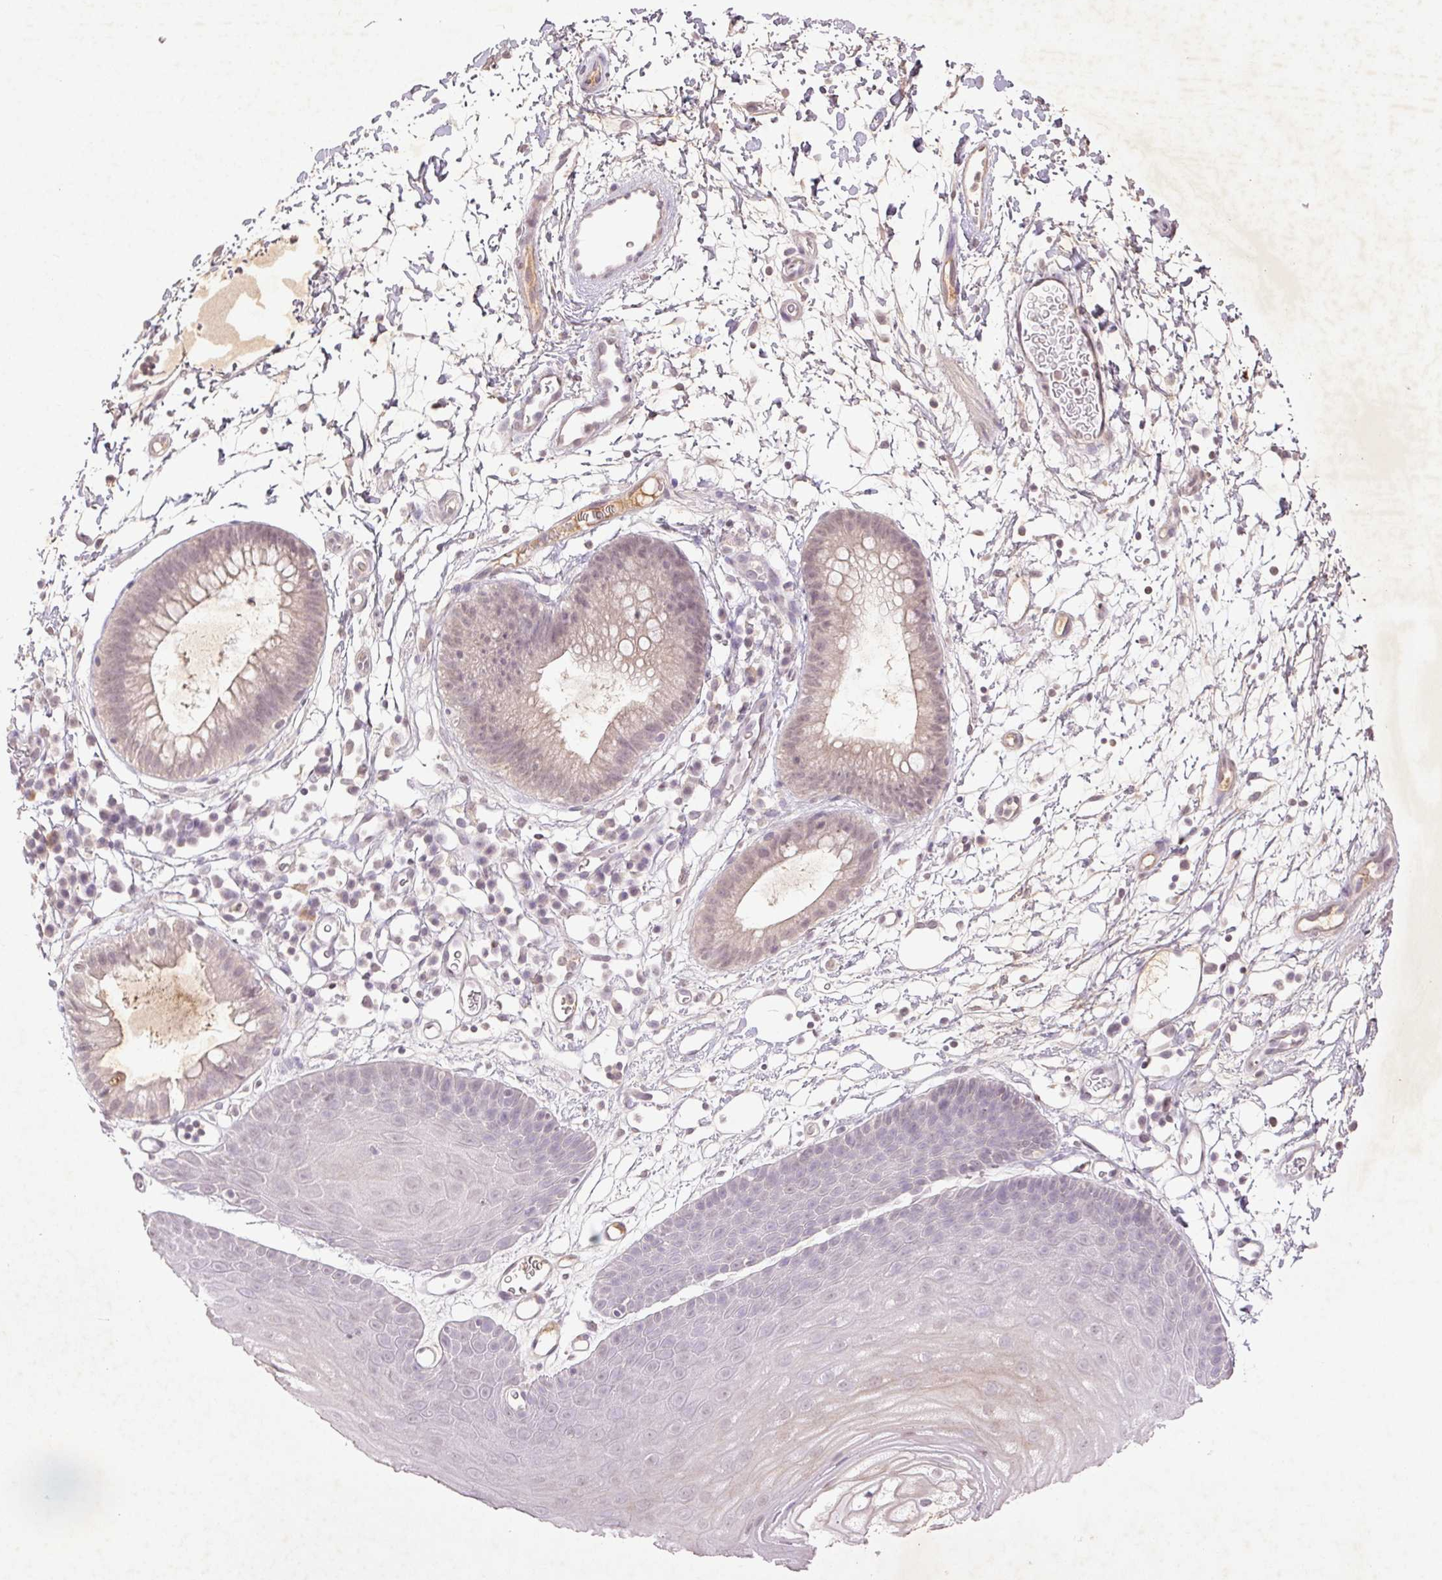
{"staining": {"intensity": "weak", "quantity": "<25%", "location": "nuclear"}, "tissue": "skin", "cell_type": "Epidermal cells", "image_type": "normal", "snomed": [{"axis": "morphology", "description": "Normal tissue, NOS"}, {"axis": "topography", "description": "Anal"}], "caption": "High power microscopy photomicrograph of an IHC photomicrograph of unremarkable skin, revealing no significant expression in epidermal cells. The staining was performed using DAB (3,3'-diaminobenzidine) to visualize the protein expression in brown, while the nuclei were stained in blue with hematoxylin (Magnification: 20x).", "gene": "FAM168B", "patient": {"sex": "male", "age": 53}}